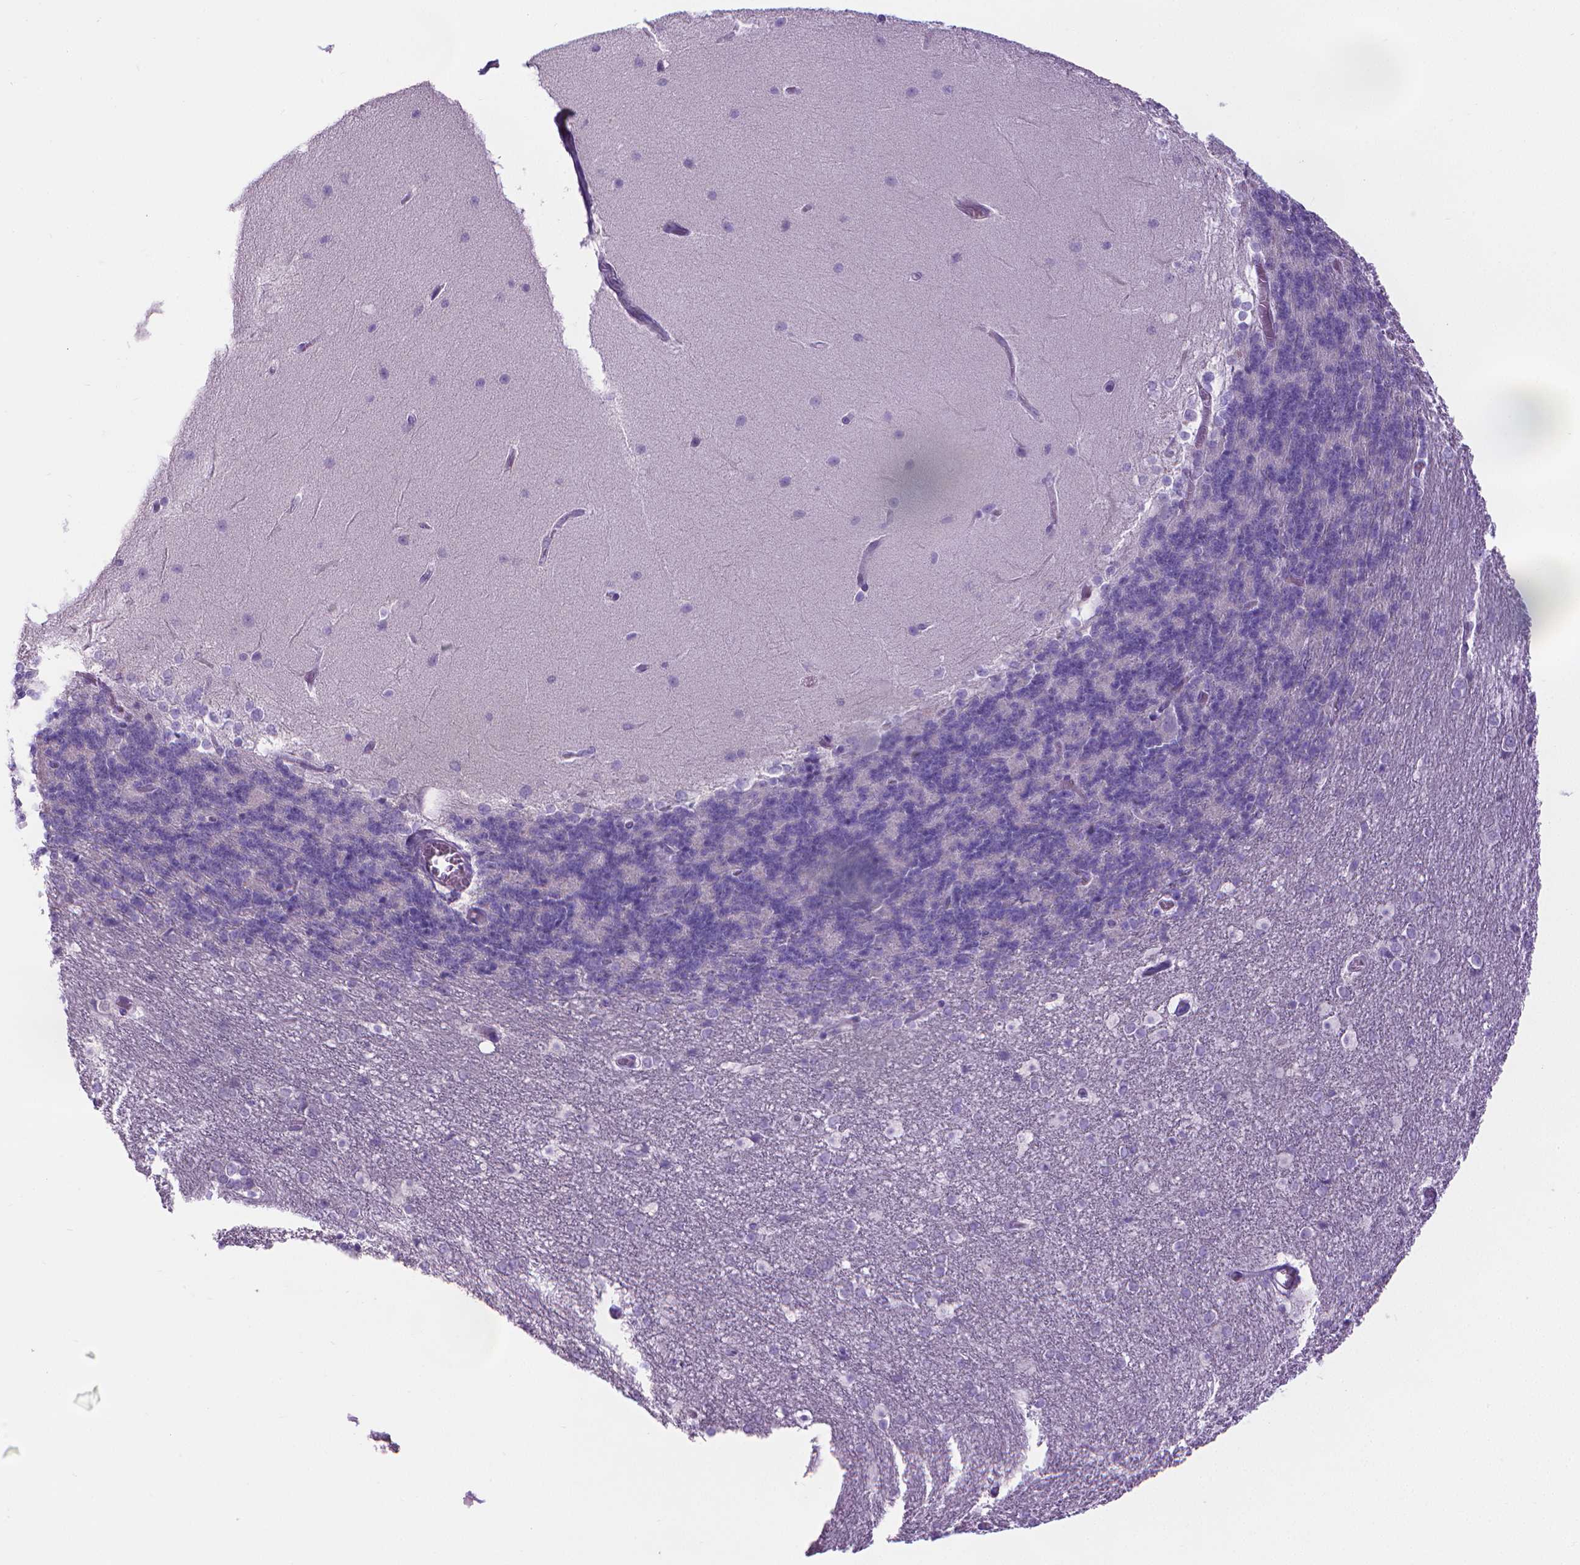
{"staining": {"intensity": "negative", "quantity": "none", "location": "none"}, "tissue": "cerebellum", "cell_type": "Cells in granular layer", "image_type": "normal", "snomed": [{"axis": "morphology", "description": "Normal tissue, NOS"}, {"axis": "topography", "description": "Cerebellum"}], "caption": "Immunohistochemistry (IHC) of unremarkable human cerebellum demonstrates no staining in cells in granular layer. (DAB (3,3'-diaminobenzidine) IHC with hematoxylin counter stain).", "gene": "SPAG6", "patient": {"sex": "female", "age": 19}}